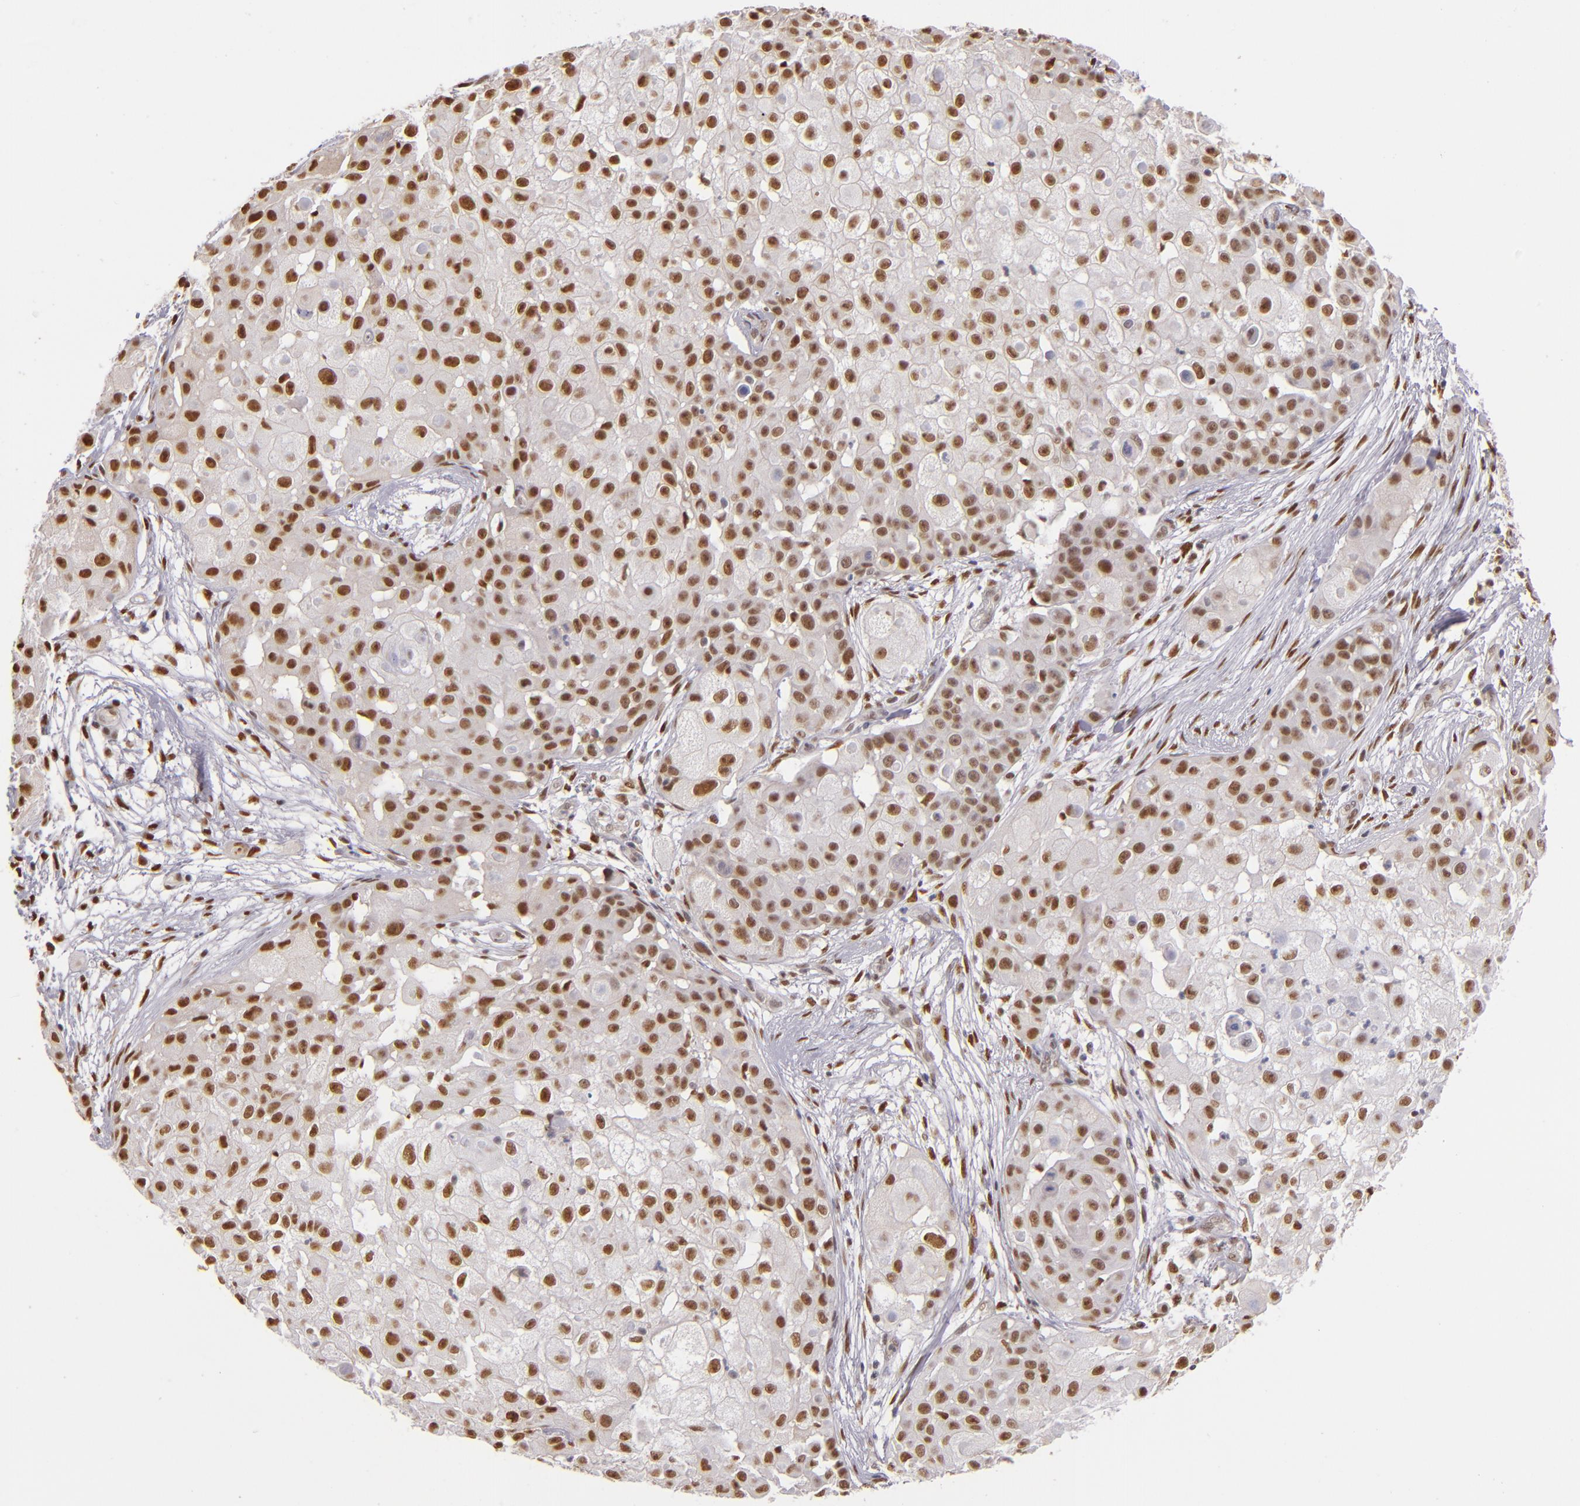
{"staining": {"intensity": "moderate", "quantity": ">75%", "location": "nuclear"}, "tissue": "skin cancer", "cell_type": "Tumor cells", "image_type": "cancer", "snomed": [{"axis": "morphology", "description": "Squamous cell carcinoma, NOS"}, {"axis": "topography", "description": "Skin"}], "caption": "Skin squamous cell carcinoma stained for a protein demonstrates moderate nuclear positivity in tumor cells. The staining is performed using DAB brown chromogen to label protein expression. The nuclei are counter-stained blue using hematoxylin.", "gene": "NCOR2", "patient": {"sex": "female", "age": 57}}